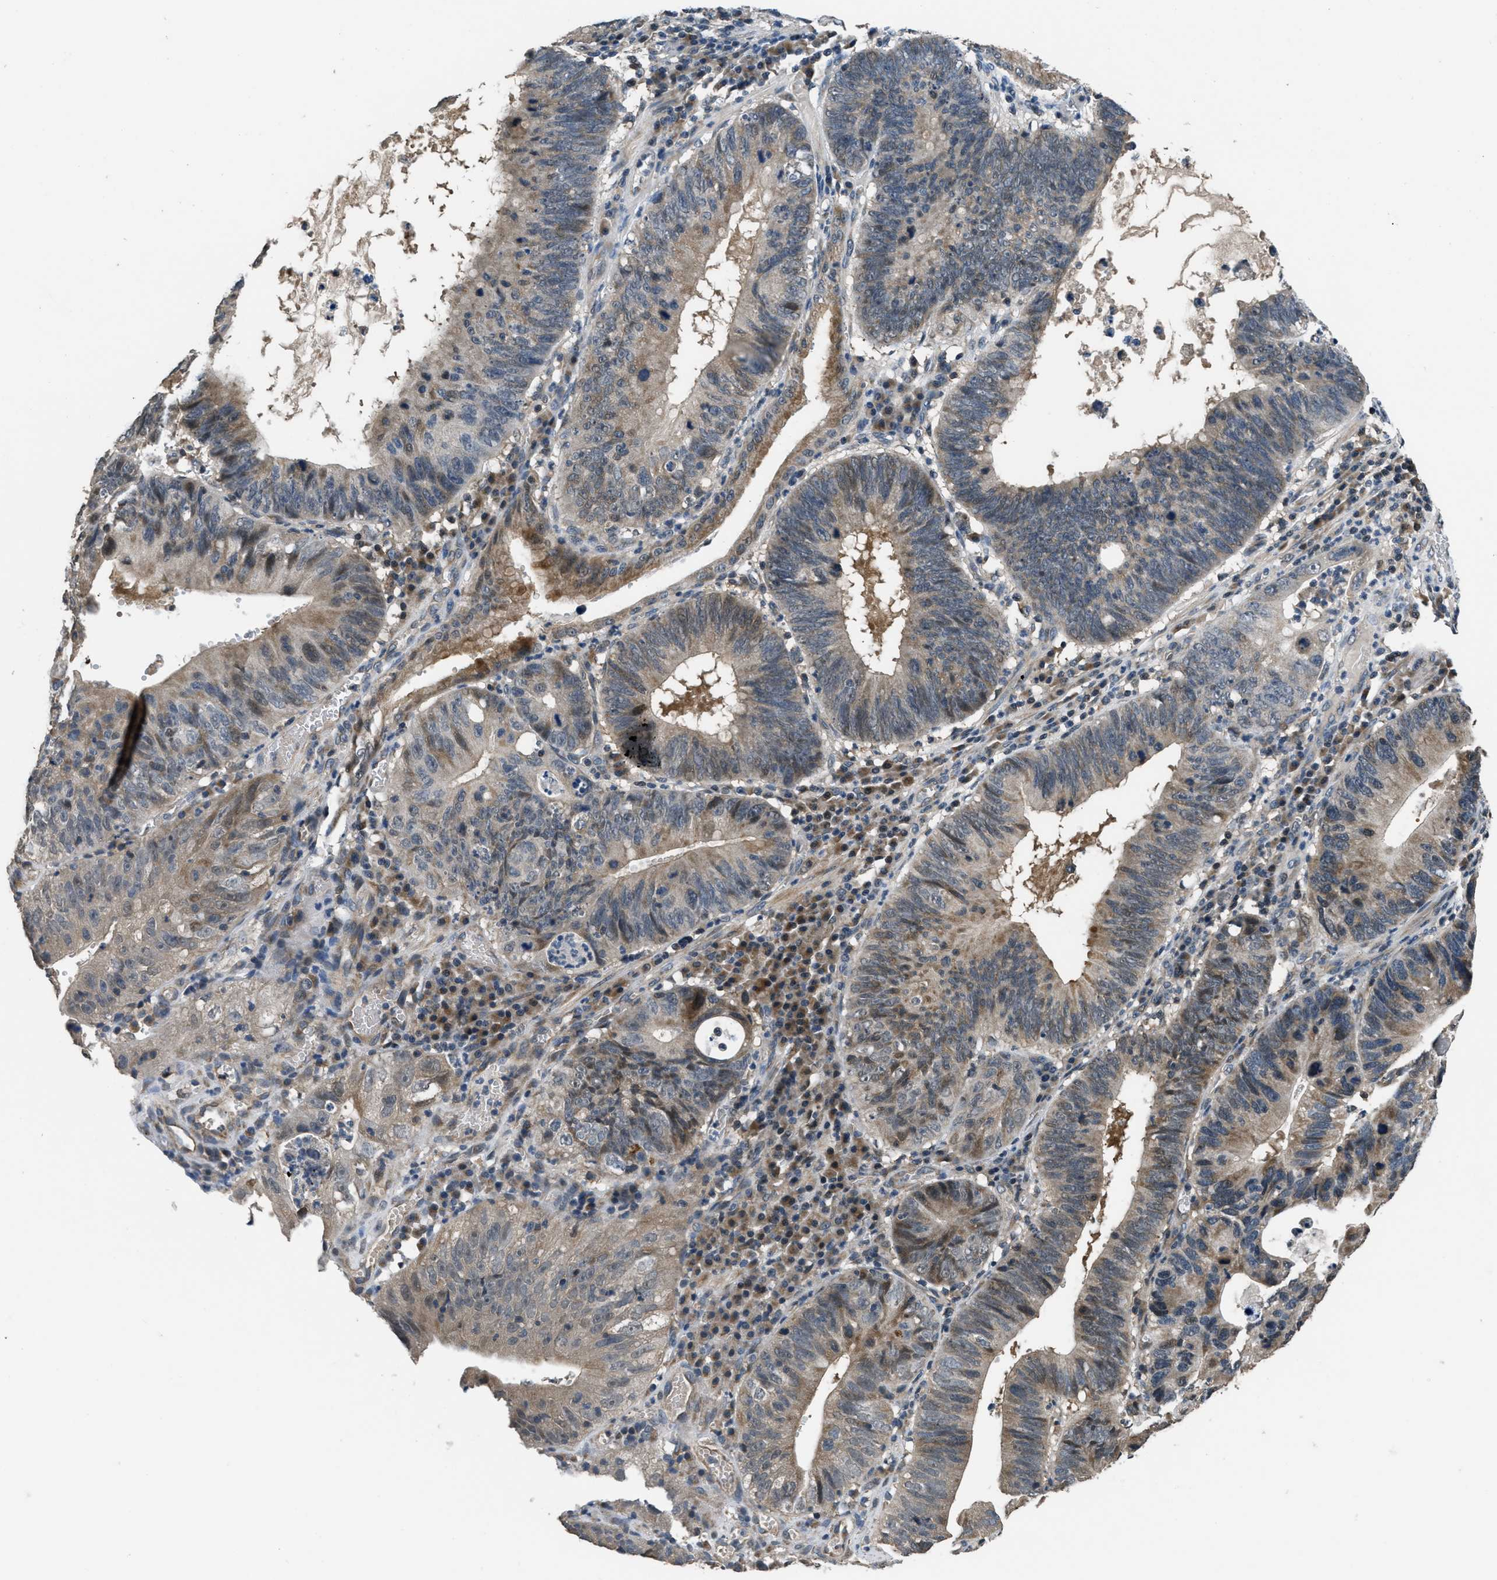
{"staining": {"intensity": "moderate", "quantity": "25%-75%", "location": "cytoplasmic/membranous"}, "tissue": "stomach cancer", "cell_type": "Tumor cells", "image_type": "cancer", "snomed": [{"axis": "morphology", "description": "Adenocarcinoma, NOS"}, {"axis": "topography", "description": "Stomach"}], "caption": "Immunohistochemistry of human stomach adenocarcinoma demonstrates medium levels of moderate cytoplasmic/membranous positivity in about 25%-75% of tumor cells.", "gene": "NAT1", "patient": {"sex": "male", "age": 59}}